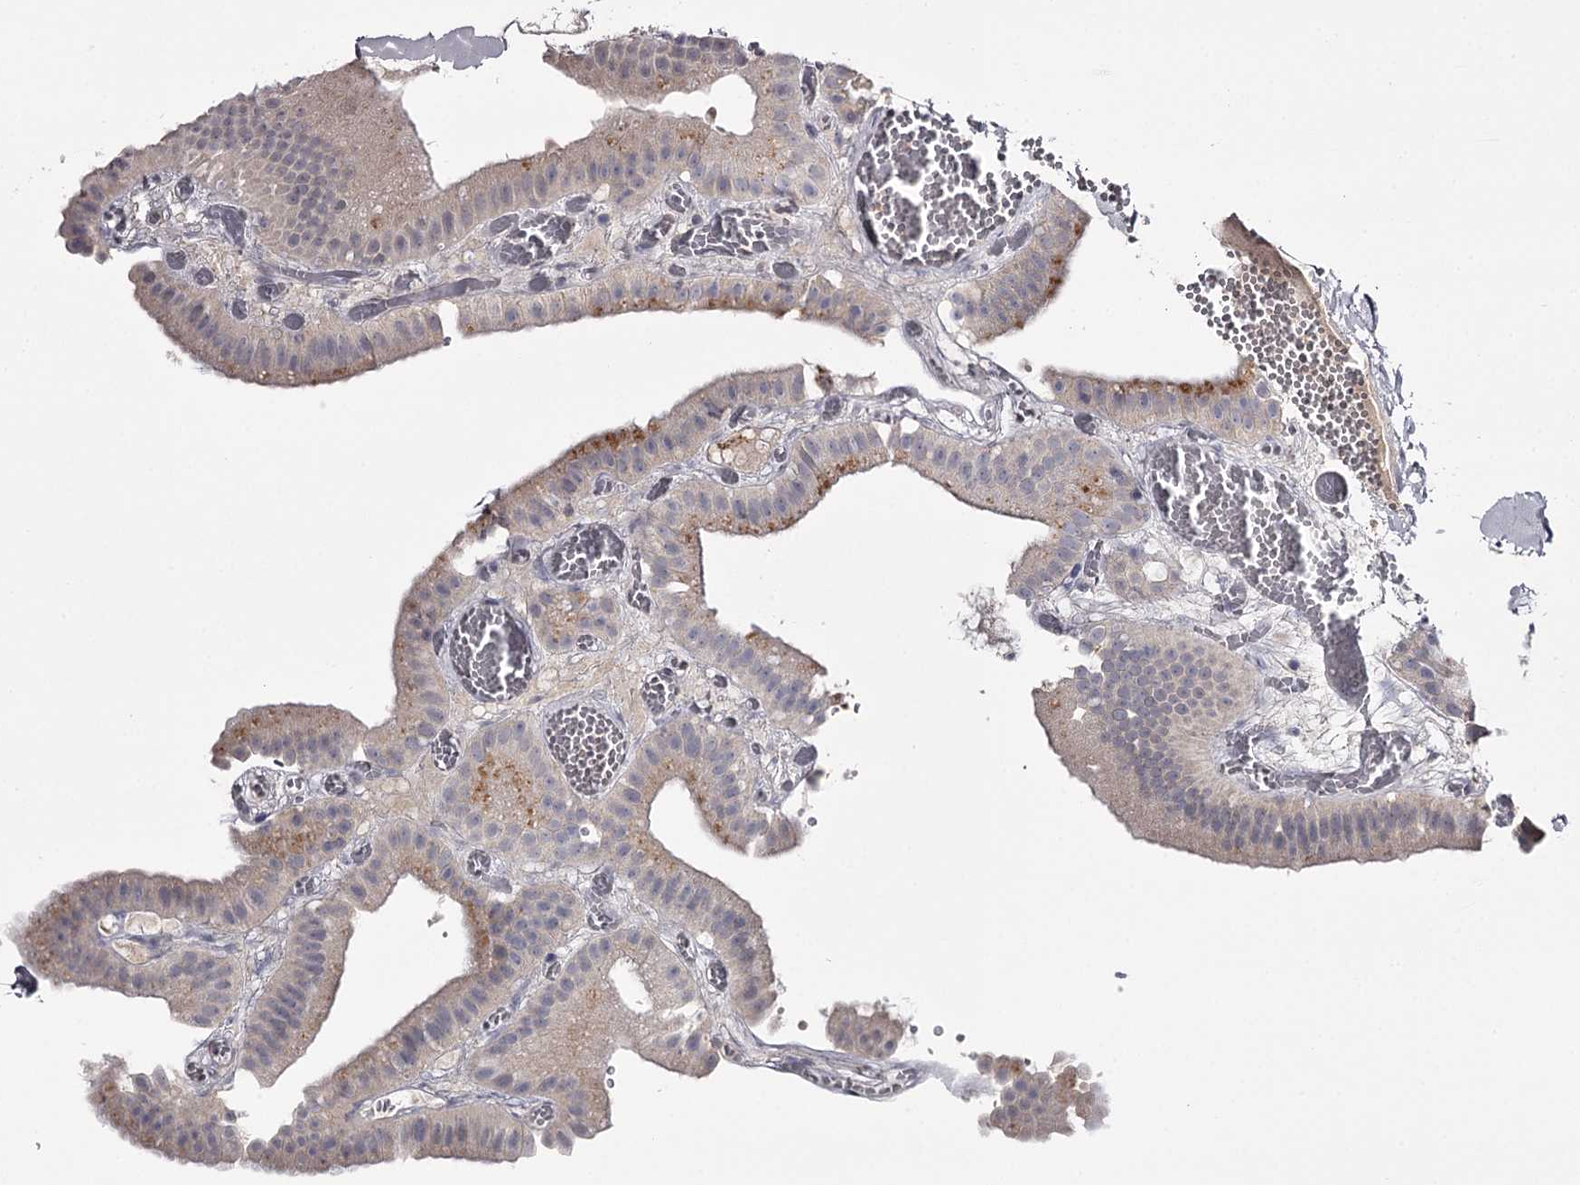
{"staining": {"intensity": "weak", "quantity": "<25%", "location": "cytoplasmic/membranous"}, "tissue": "gallbladder", "cell_type": "Glandular cells", "image_type": "normal", "snomed": [{"axis": "morphology", "description": "Normal tissue, NOS"}, {"axis": "topography", "description": "Gallbladder"}], "caption": "High power microscopy histopathology image of an immunohistochemistry (IHC) histopathology image of unremarkable gallbladder, revealing no significant expression in glandular cells. The staining was performed using DAB to visualize the protein expression in brown, while the nuclei were stained in blue with hematoxylin (Magnification: 20x).", "gene": "FDXACB1", "patient": {"sex": "female", "age": 64}}